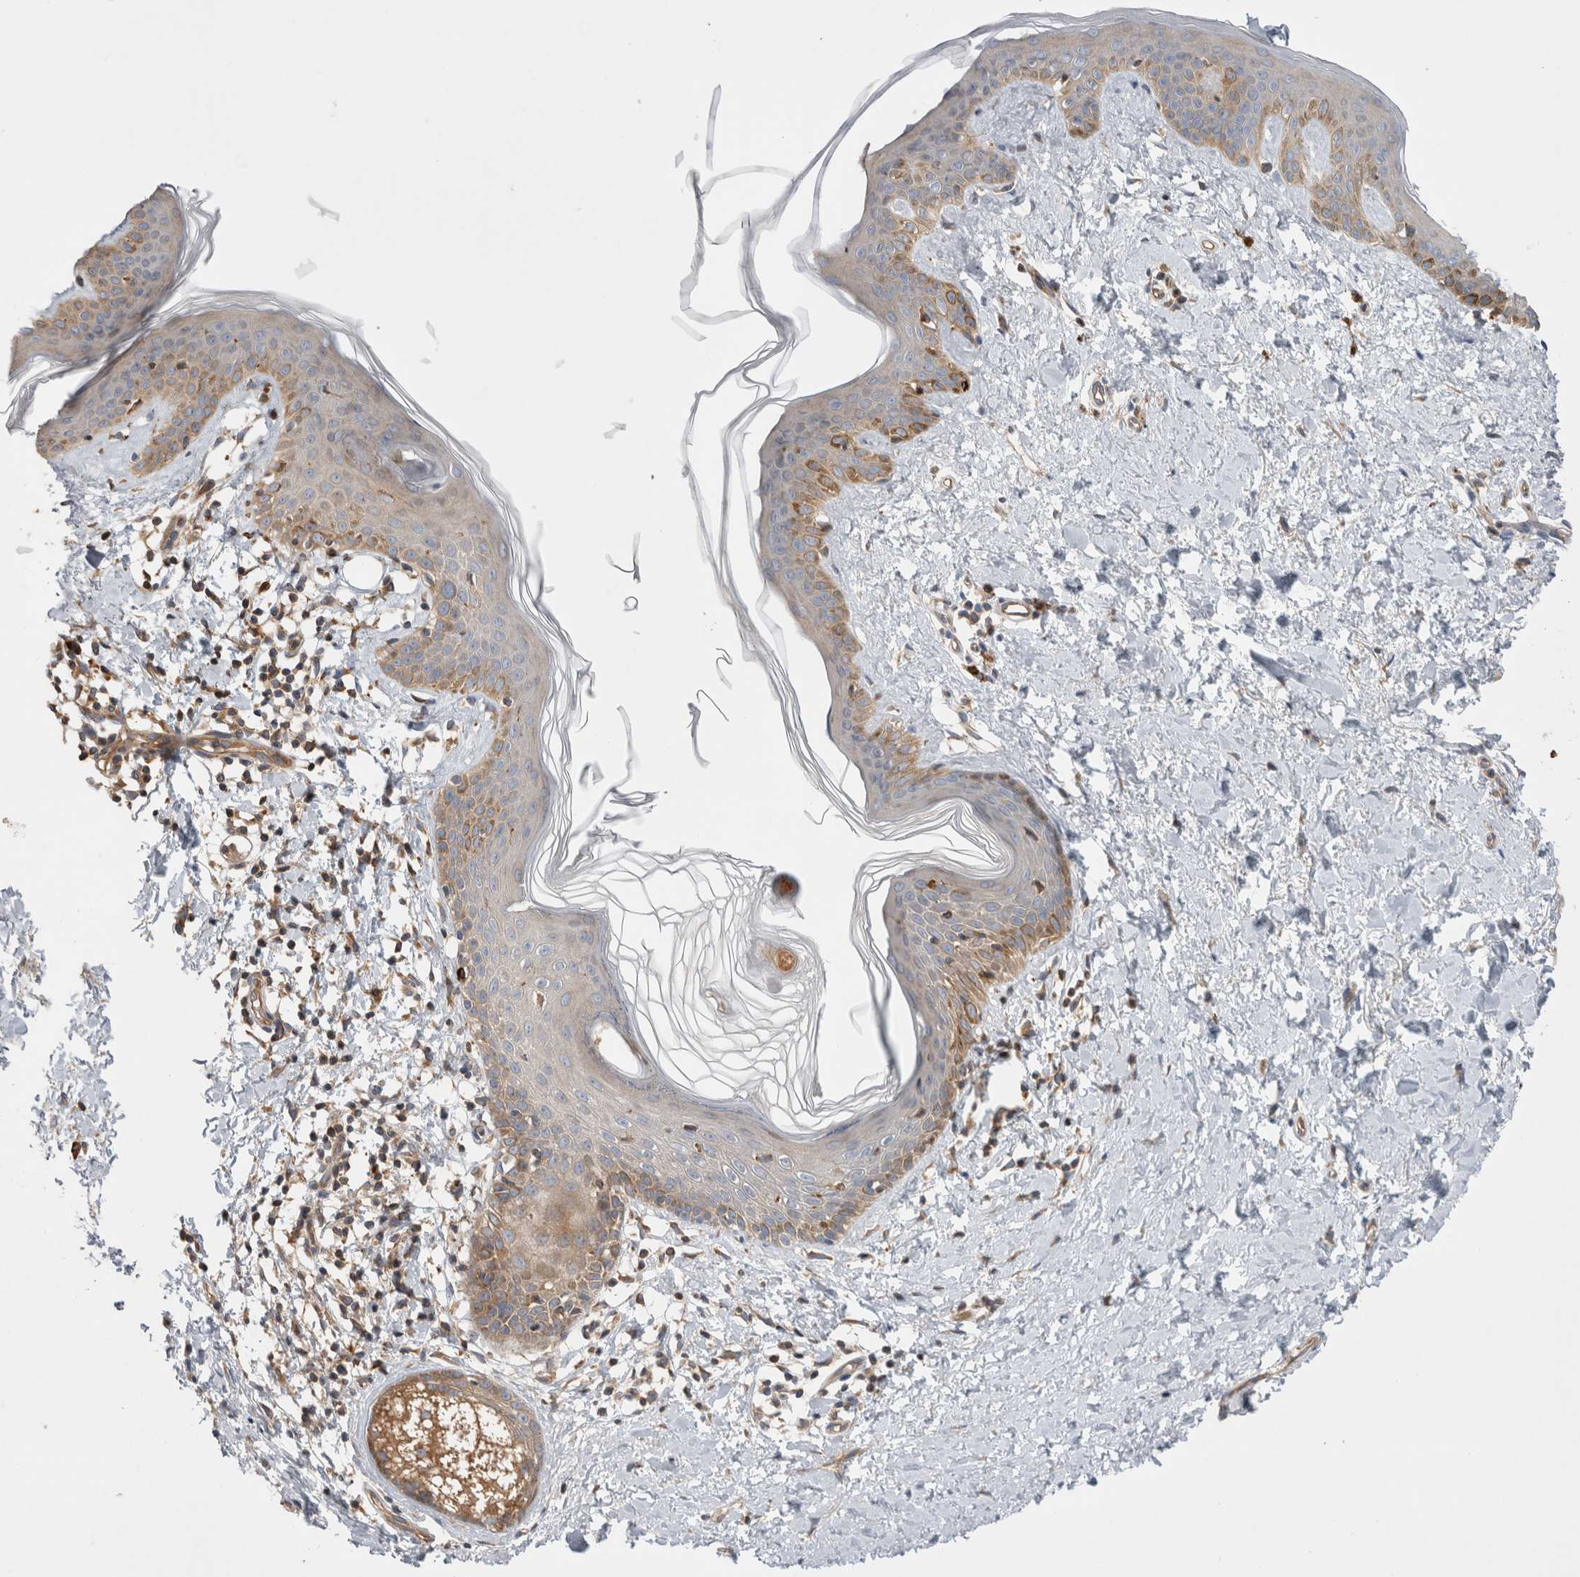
{"staining": {"intensity": "negative", "quantity": "none", "location": "none"}, "tissue": "skin", "cell_type": "Fibroblasts", "image_type": "normal", "snomed": [{"axis": "morphology", "description": "Normal tissue, NOS"}, {"axis": "topography", "description": "Skin"}], "caption": "Fibroblasts are negative for protein expression in unremarkable human skin. The staining is performed using DAB brown chromogen with nuclei counter-stained in using hematoxylin.", "gene": "PDCD10", "patient": {"sex": "female", "age": 46}}